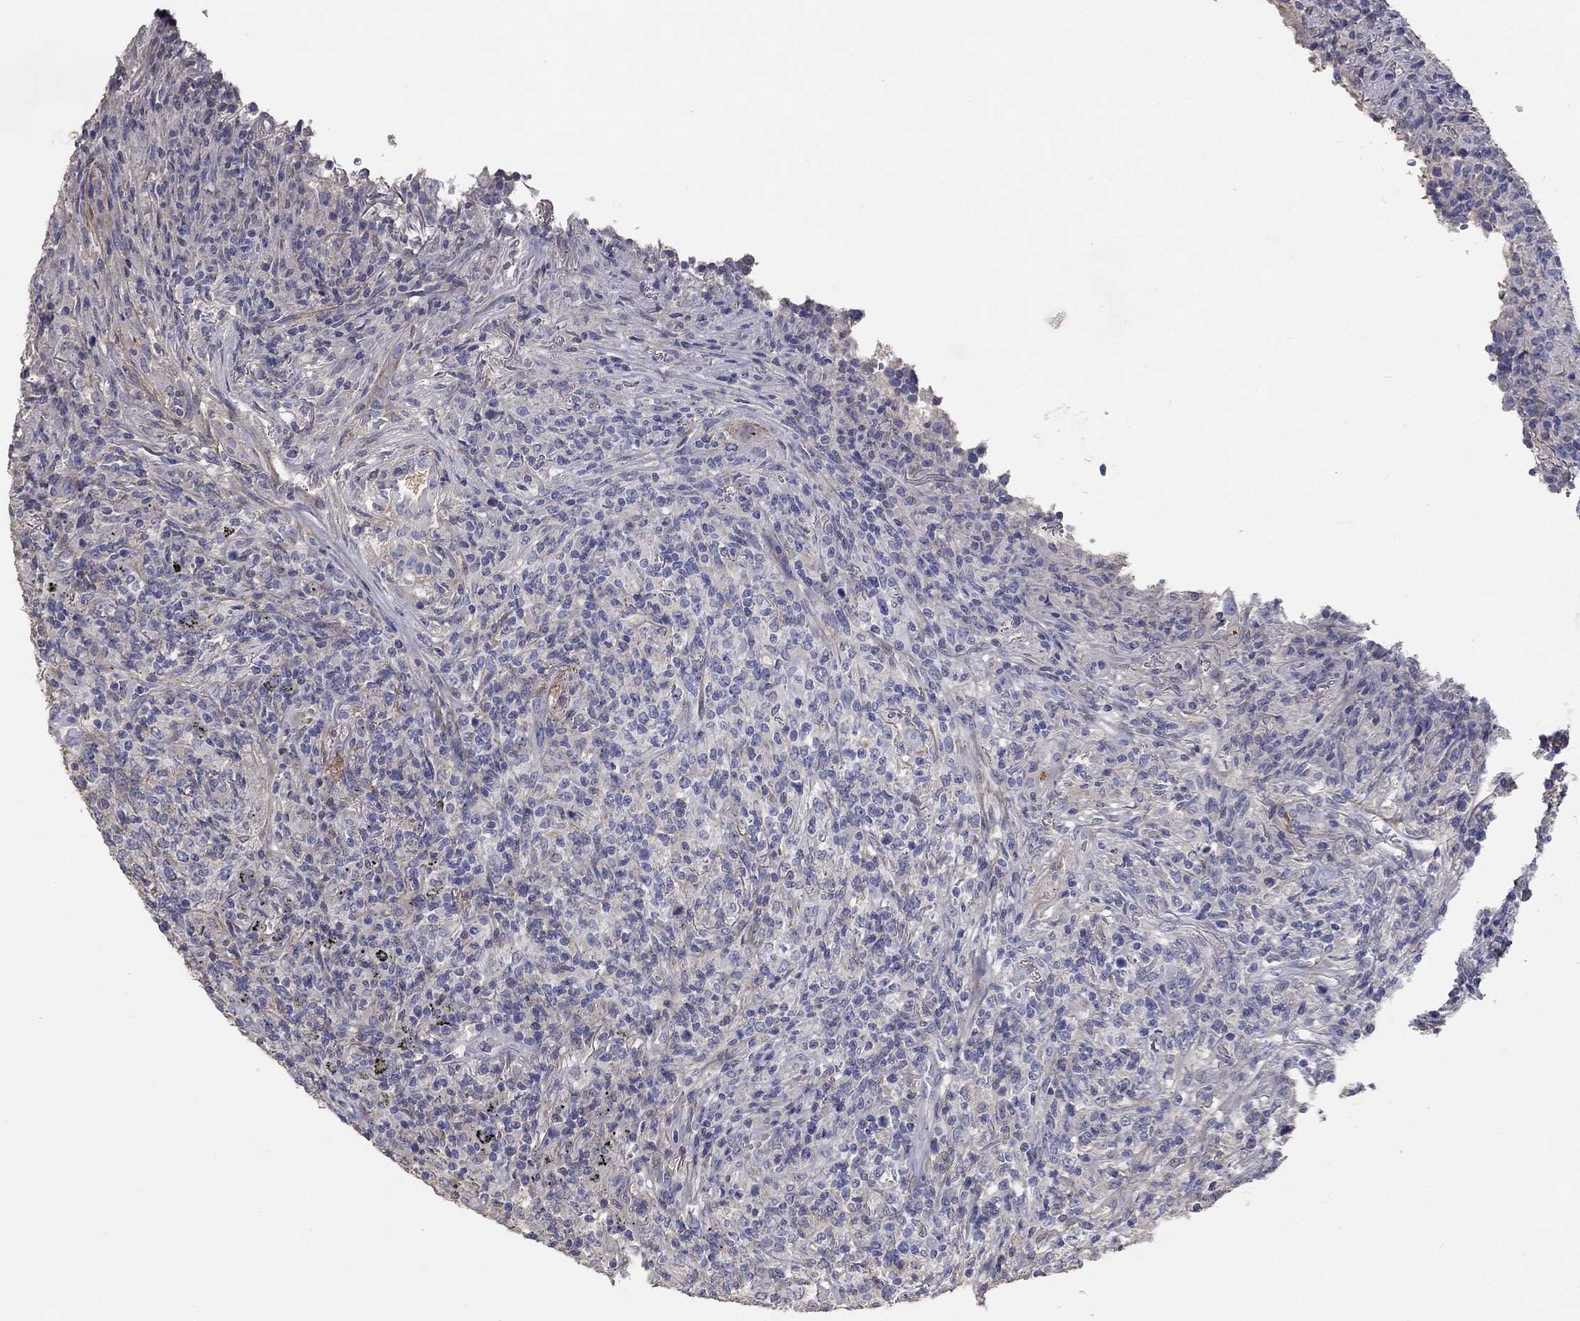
{"staining": {"intensity": "negative", "quantity": "none", "location": "none"}, "tissue": "lymphoma", "cell_type": "Tumor cells", "image_type": "cancer", "snomed": [{"axis": "morphology", "description": "Malignant lymphoma, non-Hodgkin's type, High grade"}, {"axis": "topography", "description": "Lung"}], "caption": "IHC photomicrograph of neoplastic tissue: human lymphoma stained with DAB (3,3'-diaminobenzidine) shows no significant protein staining in tumor cells. The staining is performed using DAB (3,3'-diaminobenzidine) brown chromogen with nuclei counter-stained in using hematoxylin.", "gene": "FGF2", "patient": {"sex": "male", "age": 79}}